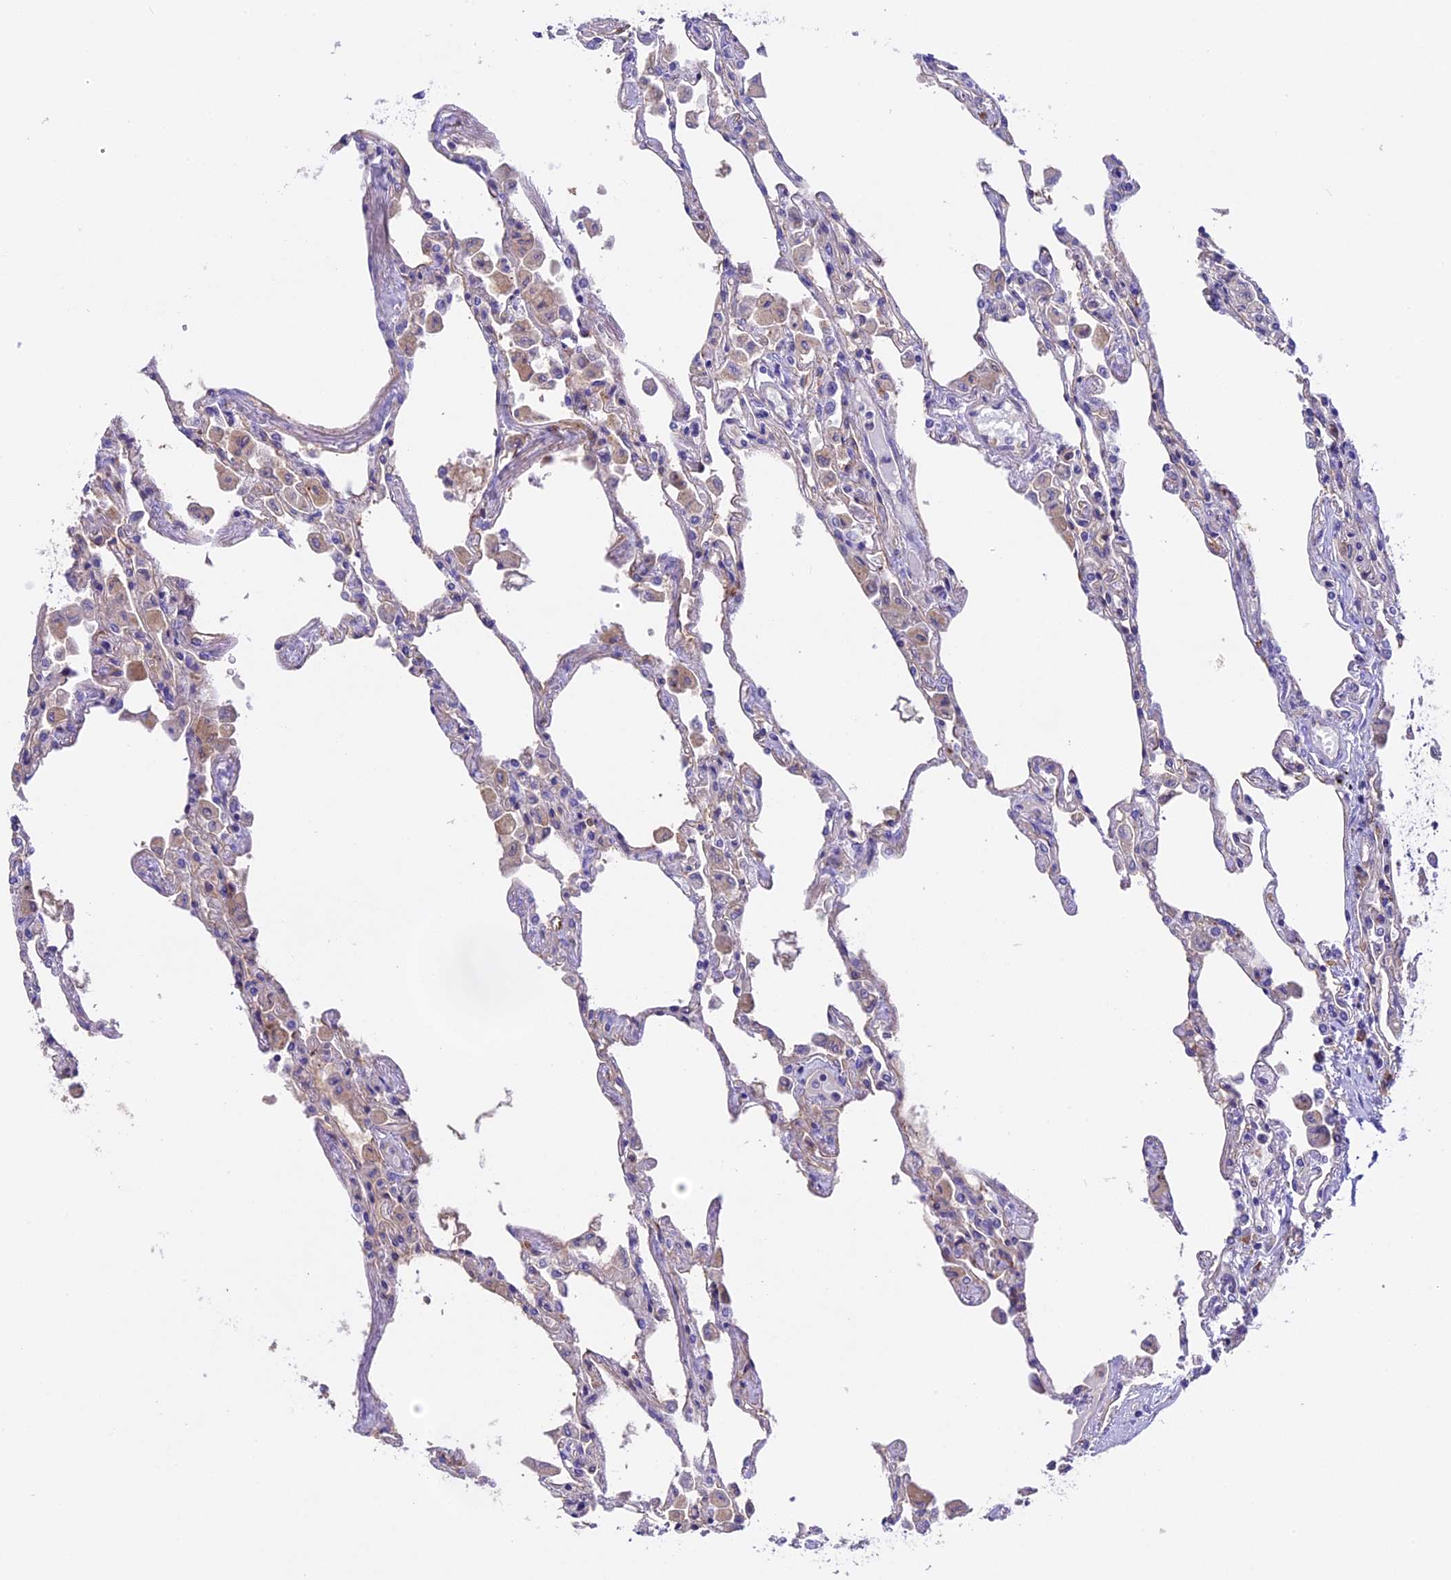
{"staining": {"intensity": "negative", "quantity": "none", "location": "none"}, "tissue": "lung", "cell_type": "Alveolar cells", "image_type": "normal", "snomed": [{"axis": "morphology", "description": "Normal tissue, NOS"}, {"axis": "topography", "description": "Bronchus"}, {"axis": "topography", "description": "Lung"}], "caption": "Image shows no significant protein expression in alveolar cells of normal lung. (DAB immunohistochemistry visualized using brightfield microscopy, high magnification).", "gene": "NOD2", "patient": {"sex": "female", "age": 49}}